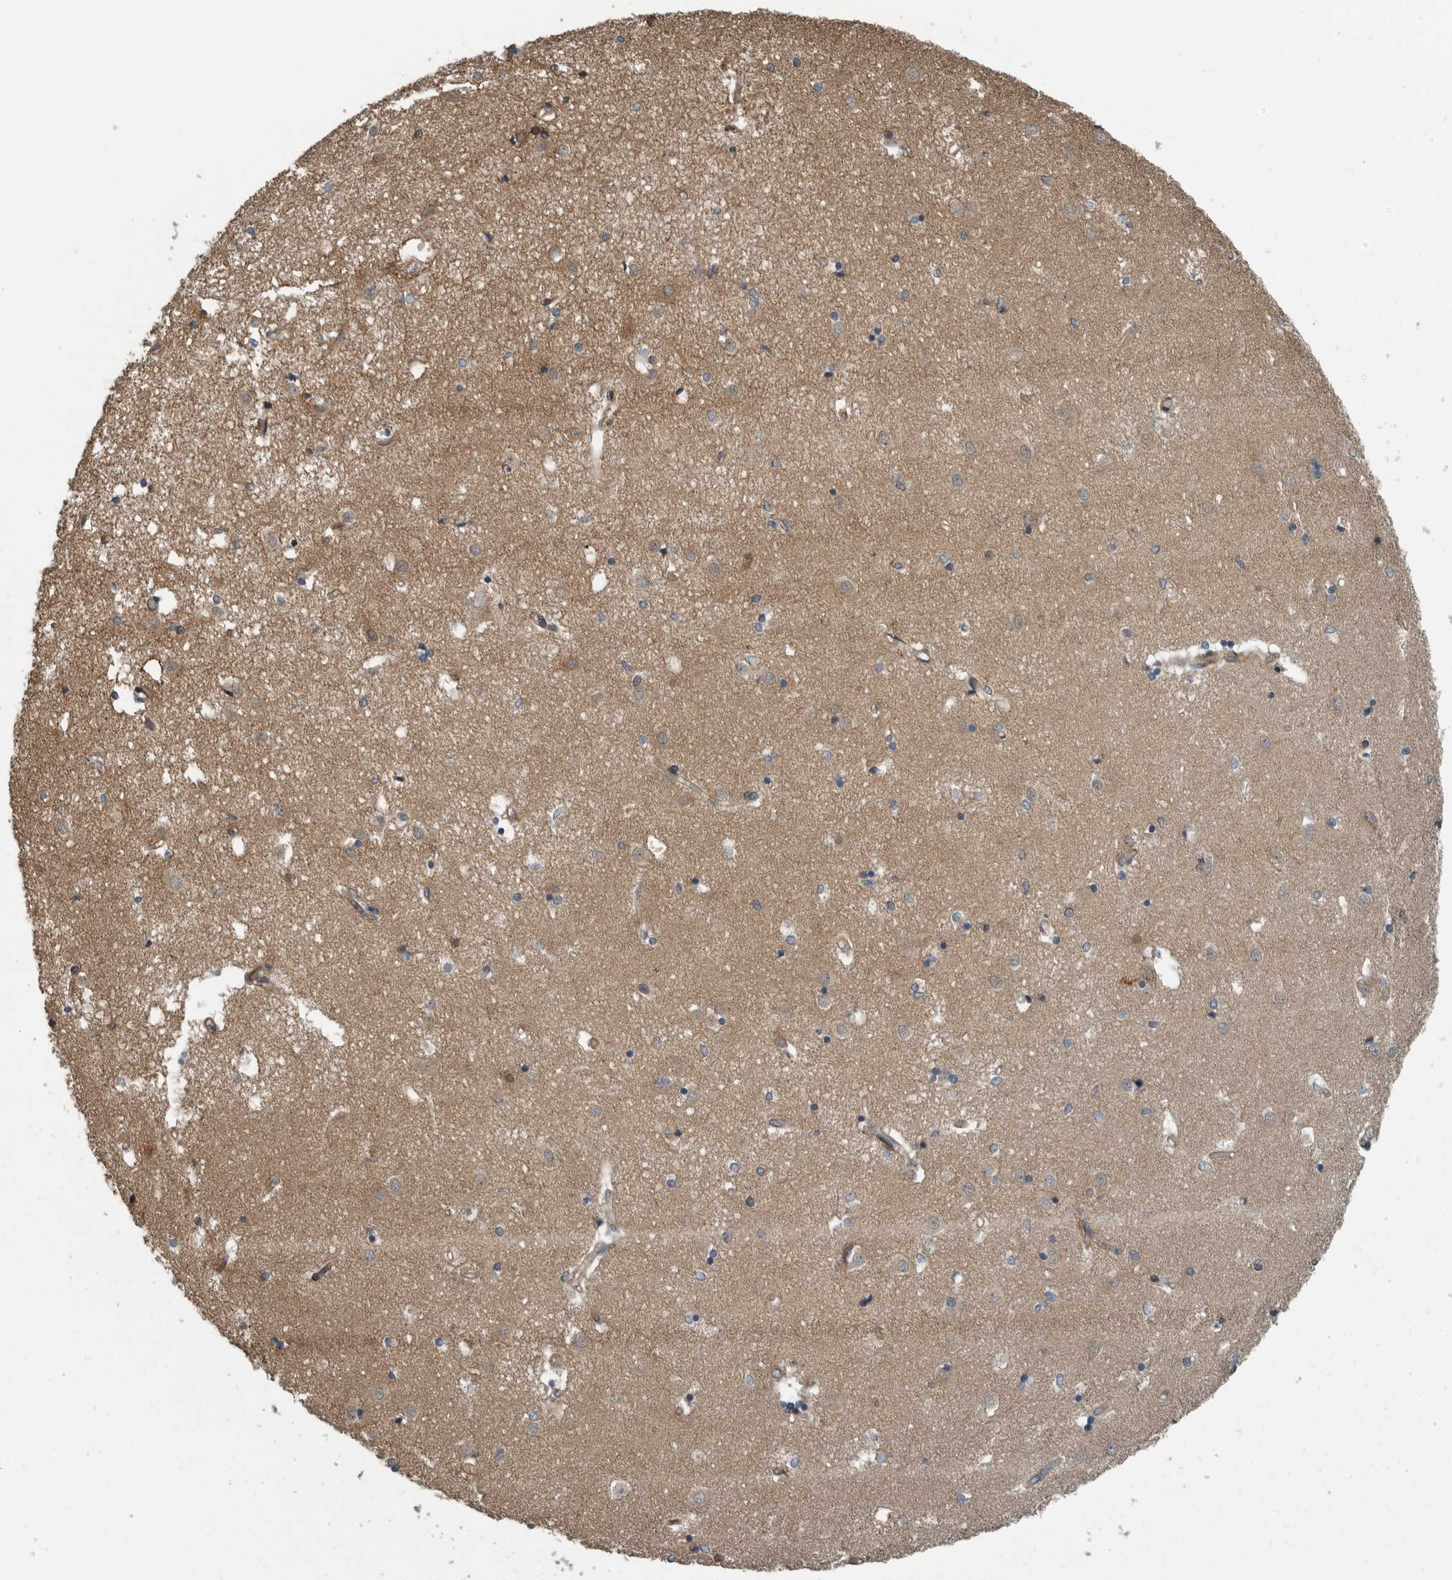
{"staining": {"intensity": "weak", "quantity": "<25%", "location": "cytoplasmic/membranous"}, "tissue": "caudate", "cell_type": "Glial cells", "image_type": "normal", "snomed": [{"axis": "morphology", "description": "Normal tissue, NOS"}, {"axis": "topography", "description": "Lateral ventricle wall"}], "caption": "Glial cells are negative for protein expression in benign human caudate. Nuclei are stained in blue.", "gene": "AMFR", "patient": {"sex": "male", "age": 45}}